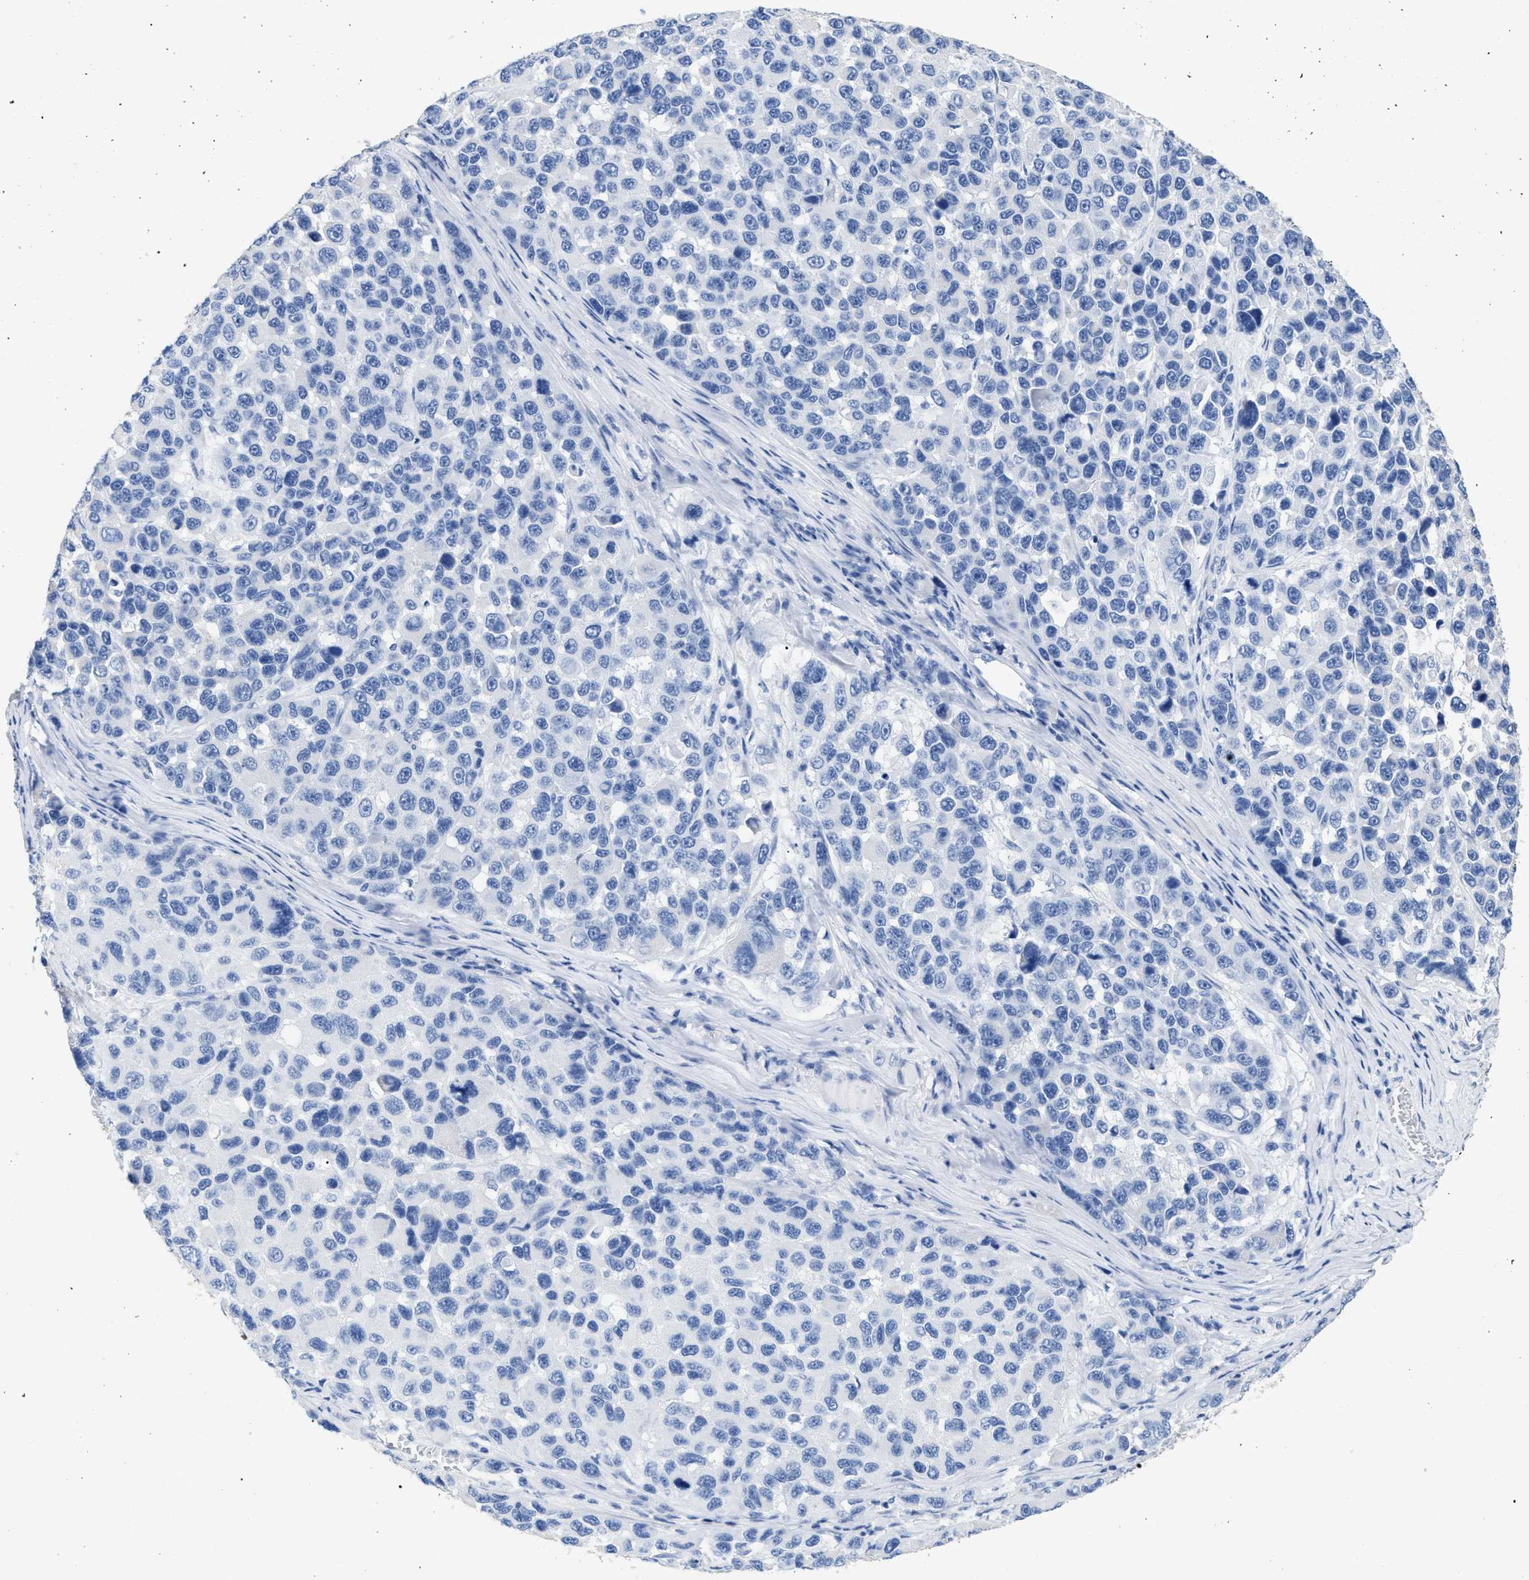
{"staining": {"intensity": "negative", "quantity": "none", "location": "none"}, "tissue": "melanoma", "cell_type": "Tumor cells", "image_type": "cancer", "snomed": [{"axis": "morphology", "description": "Malignant melanoma, NOS"}, {"axis": "topography", "description": "Skin"}], "caption": "The image exhibits no significant expression in tumor cells of malignant melanoma.", "gene": "DLC1", "patient": {"sex": "male", "age": 53}}